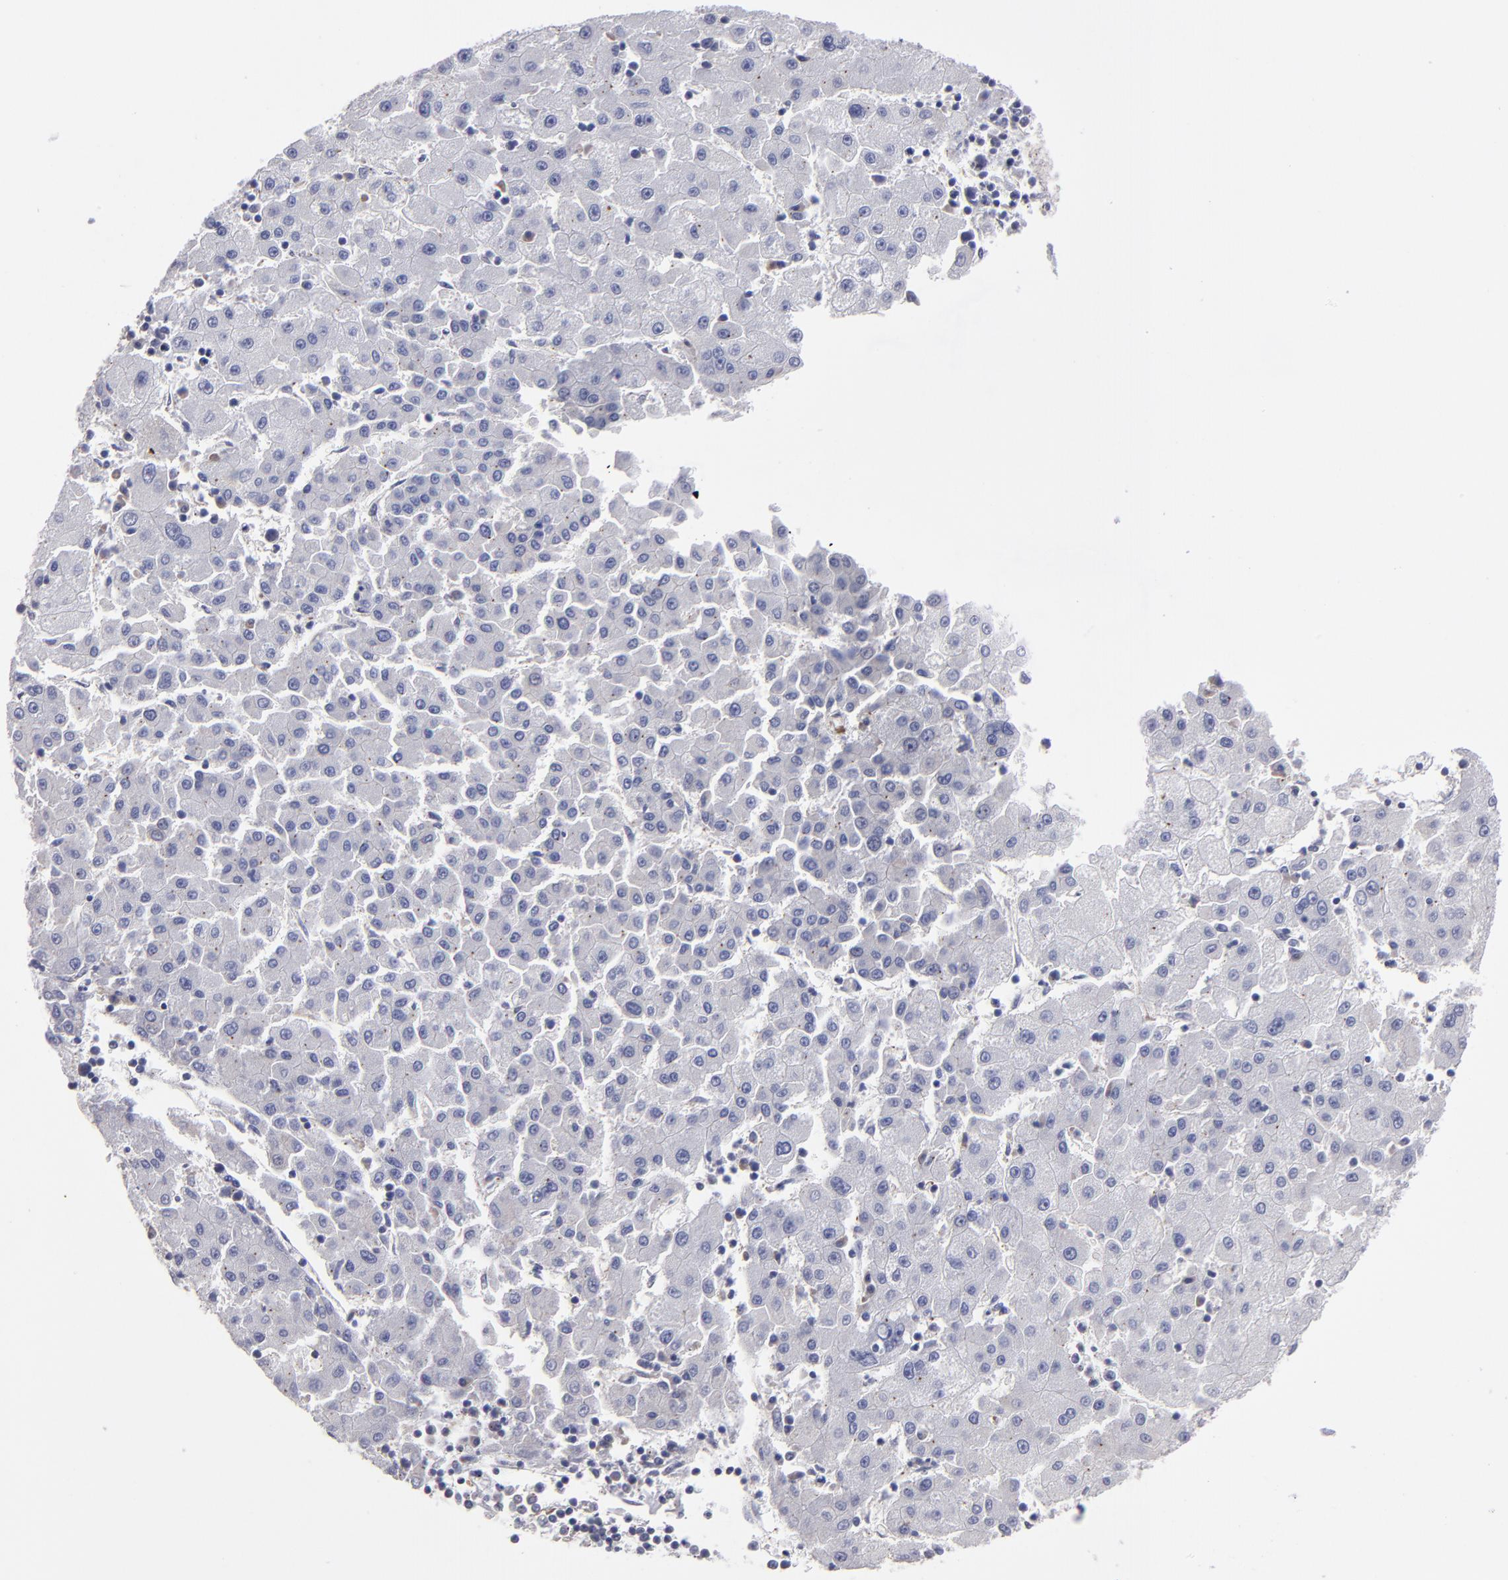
{"staining": {"intensity": "negative", "quantity": "none", "location": "none"}, "tissue": "liver cancer", "cell_type": "Tumor cells", "image_type": "cancer", "snomed": [{"axis": "morphology", "description": "Carcinoma, Hepatocellular, NOS"}, {"axis": "topography", "description": "Liver"}], "caption": "Photomicrograph shows no protein expression in tumor cells of hepatocellular carcinoma (liver) tissue.", "gene": "SLMAP", "patient": {"sex": "male", "age": 72}}